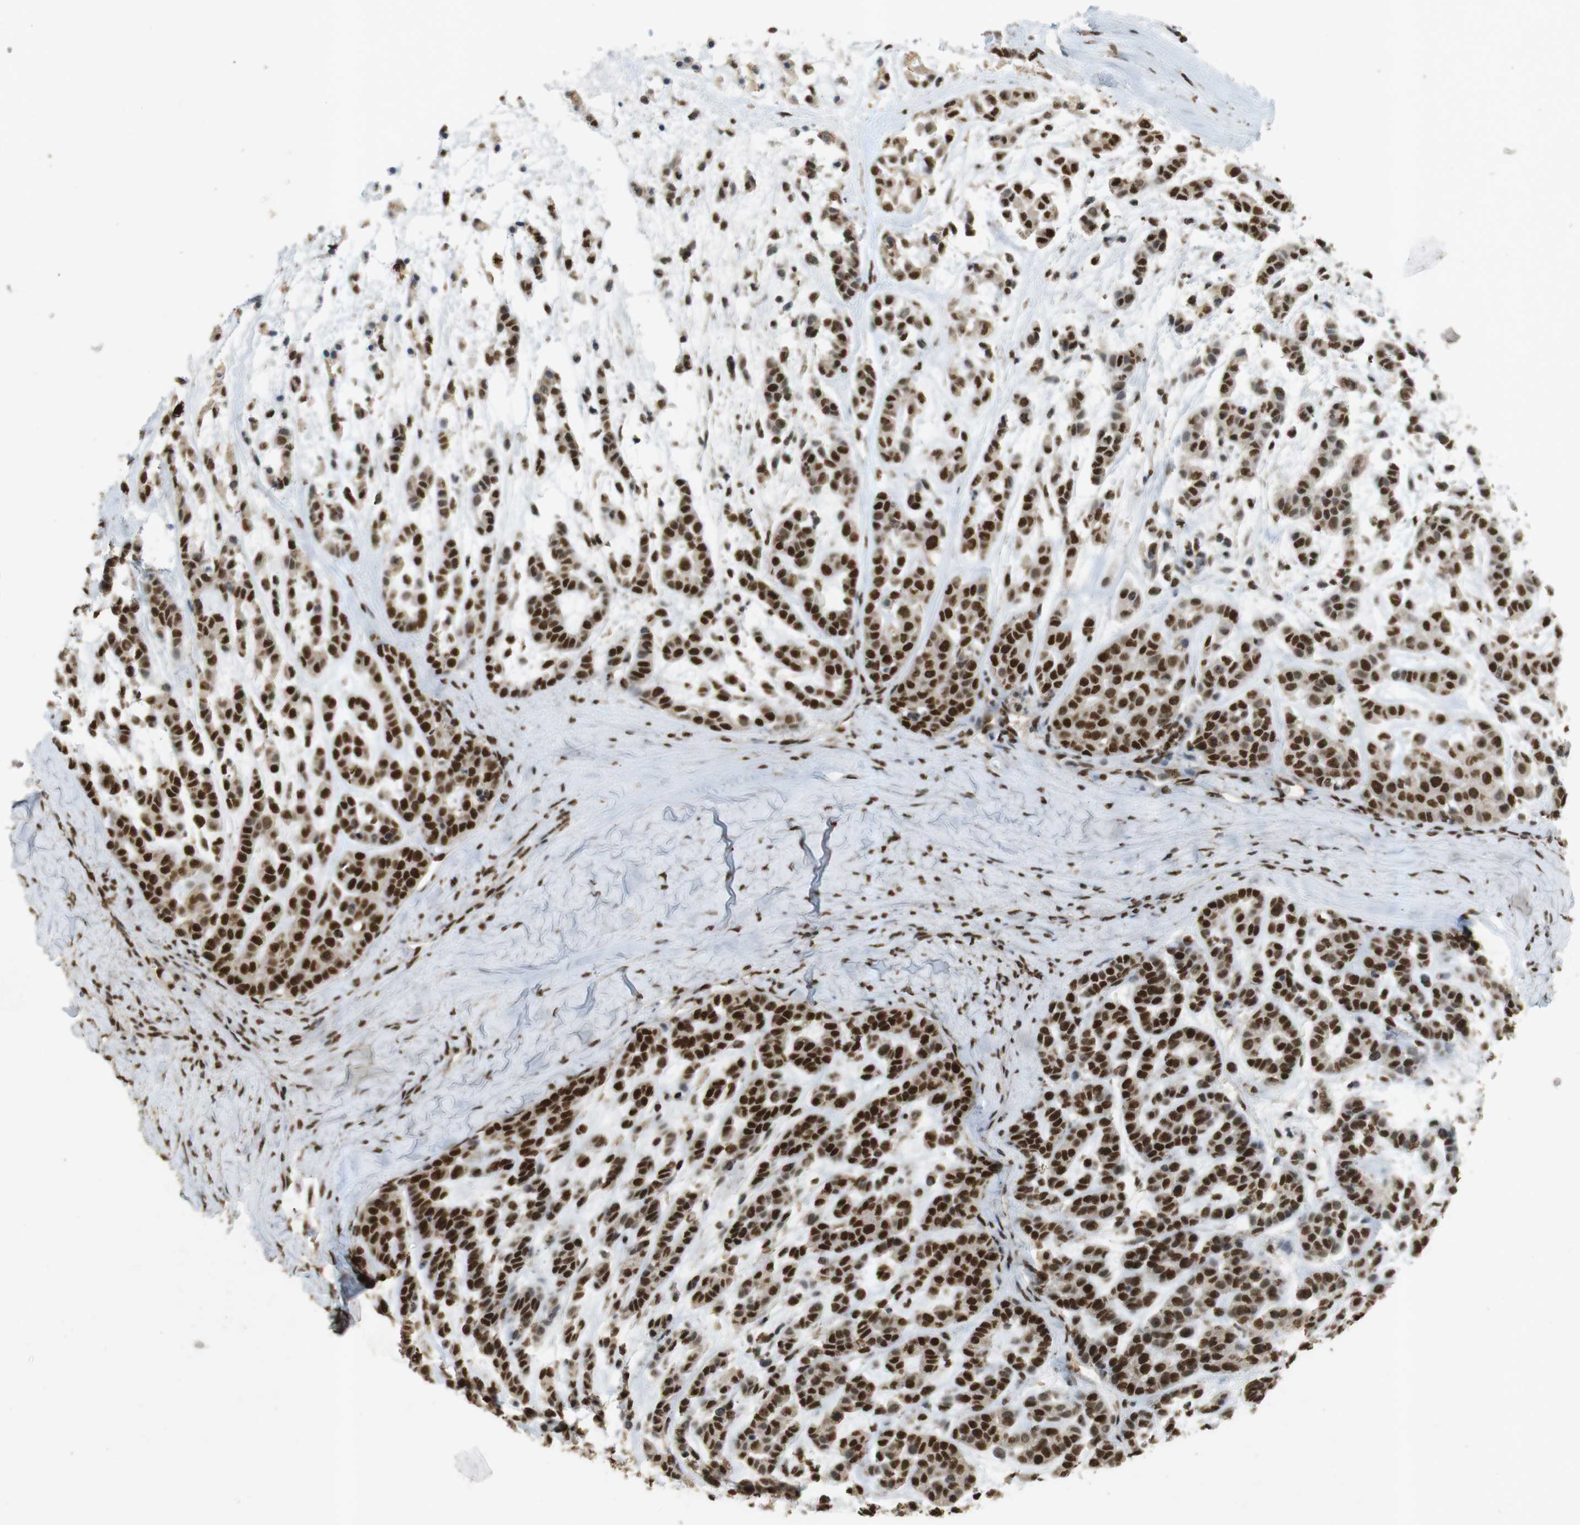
{"staining": {"intensity": "strong", "quantity": ">75%", "location": "cytoplasmic/membranous,nuclear"}, "tissue": "head and neck cancer", "cell_type": "Tumor cells", "image_type": "cancer", "snomed": [{"axis": "morphology", "description": "Adenocarcinoma, NOS"}, {"axis": "morphology", "description": "Adenoma, NOS"}, {"axis": "topography", "description": "Head-Neck"}], "caption": "There is high levels of strong cytoplasmic/membranous and nuclear expression in tumor cells of head and neck cancer (adenoma), as demonstrated by immunohistochemical staining (brown color).", "gene": "GATA4", "patient": {"sex": "female", "age": 55}}